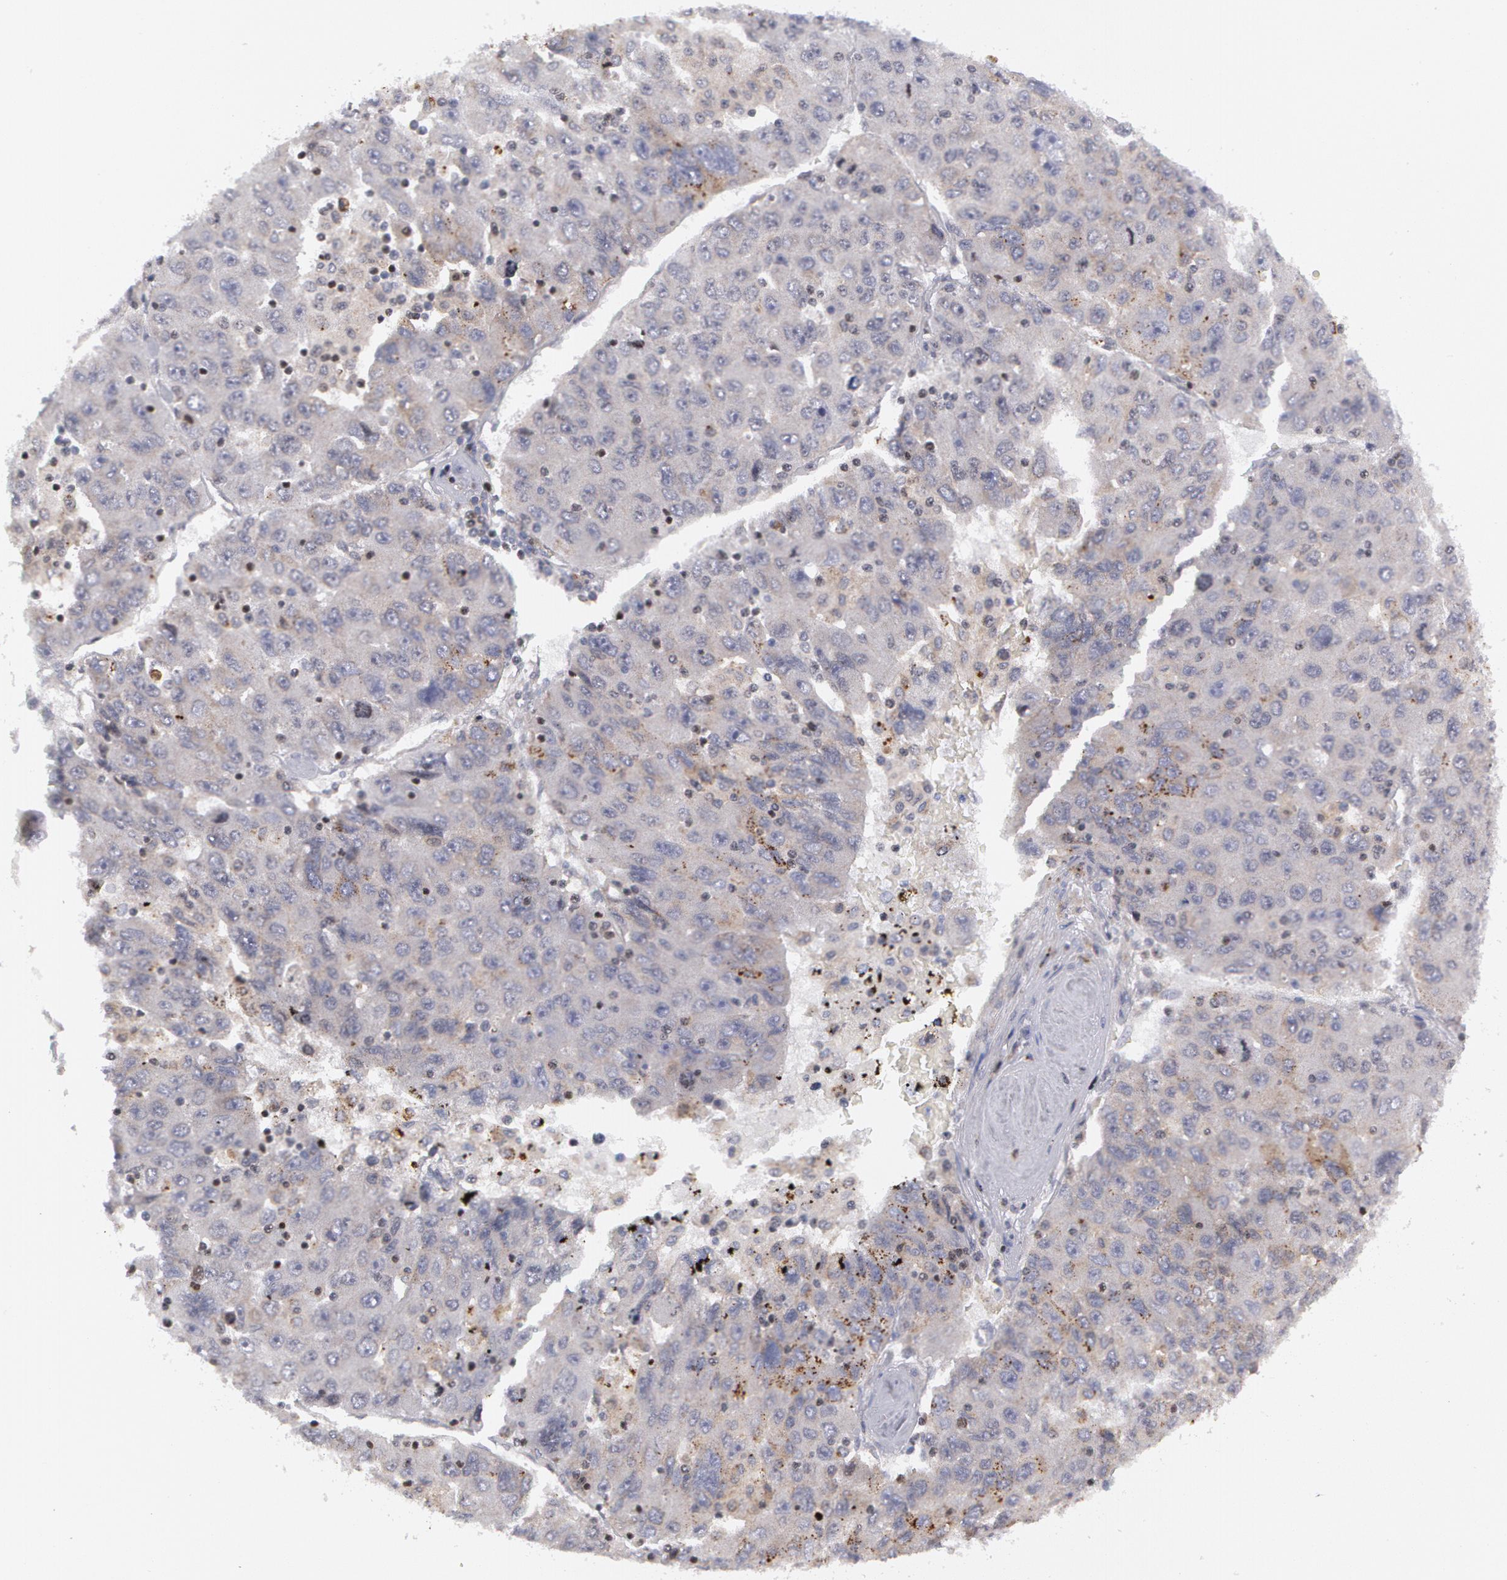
{"staining": {"intensity": "weak", "quantity": "<25%", "location": "cytoplasmic/membranous"}, "tissue": "liver cancer", "cell_type": "Tumor cells", "image_type": "cancer", "snomed": [{"axis": "morphology", "description": "Carcinoma, Hepatocellular, NOS"}, {"axis": "topography", "description": "Liver"}], "caption": "Histopathology image shows no protein positivity in tumor cells of liver hepatocellular carcinoma tissue.", "gene": "ERBB2", "patient": {"sex": "male", "age": 49}}